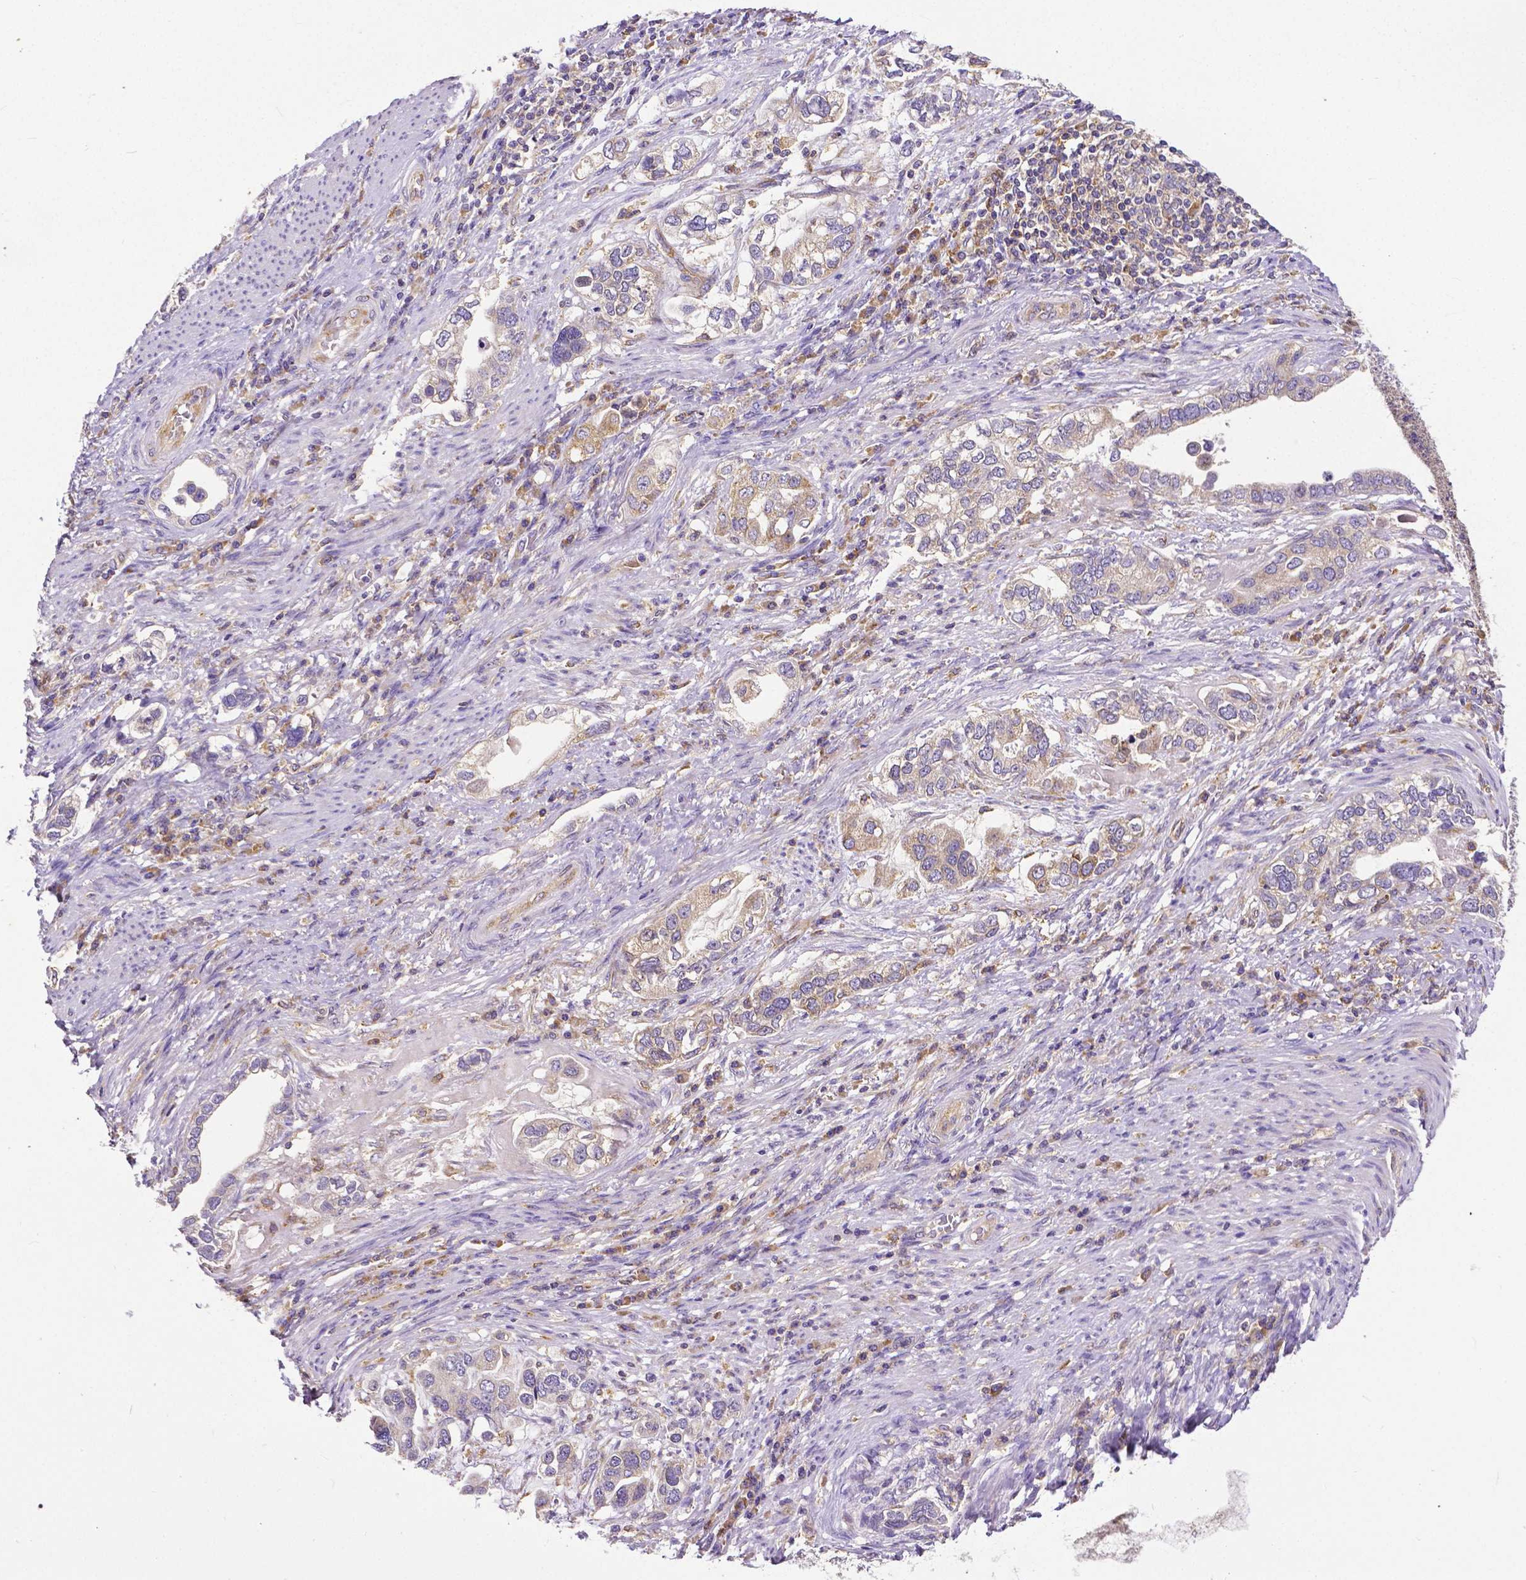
{"staining": {"intensity": "weak", "quantity": "<25%", "location": "cytoplasmic/membranous"}, "tissue": "stomach cancer", "cell_type": "Tumor cells", "image_type": "cancer", "snomed": [{"axis": "morphology", "description": "Adenocarcinoma, NOS"}, {"axis": "topography", "description": "Stomach, lower"}], "caption": "DAB immunohistochemical staining of stomach adenocarcinoma displays no significant expression in tumor cells.", "gene": "DICER1", "patient": {"sex": "female", "age": 93}}